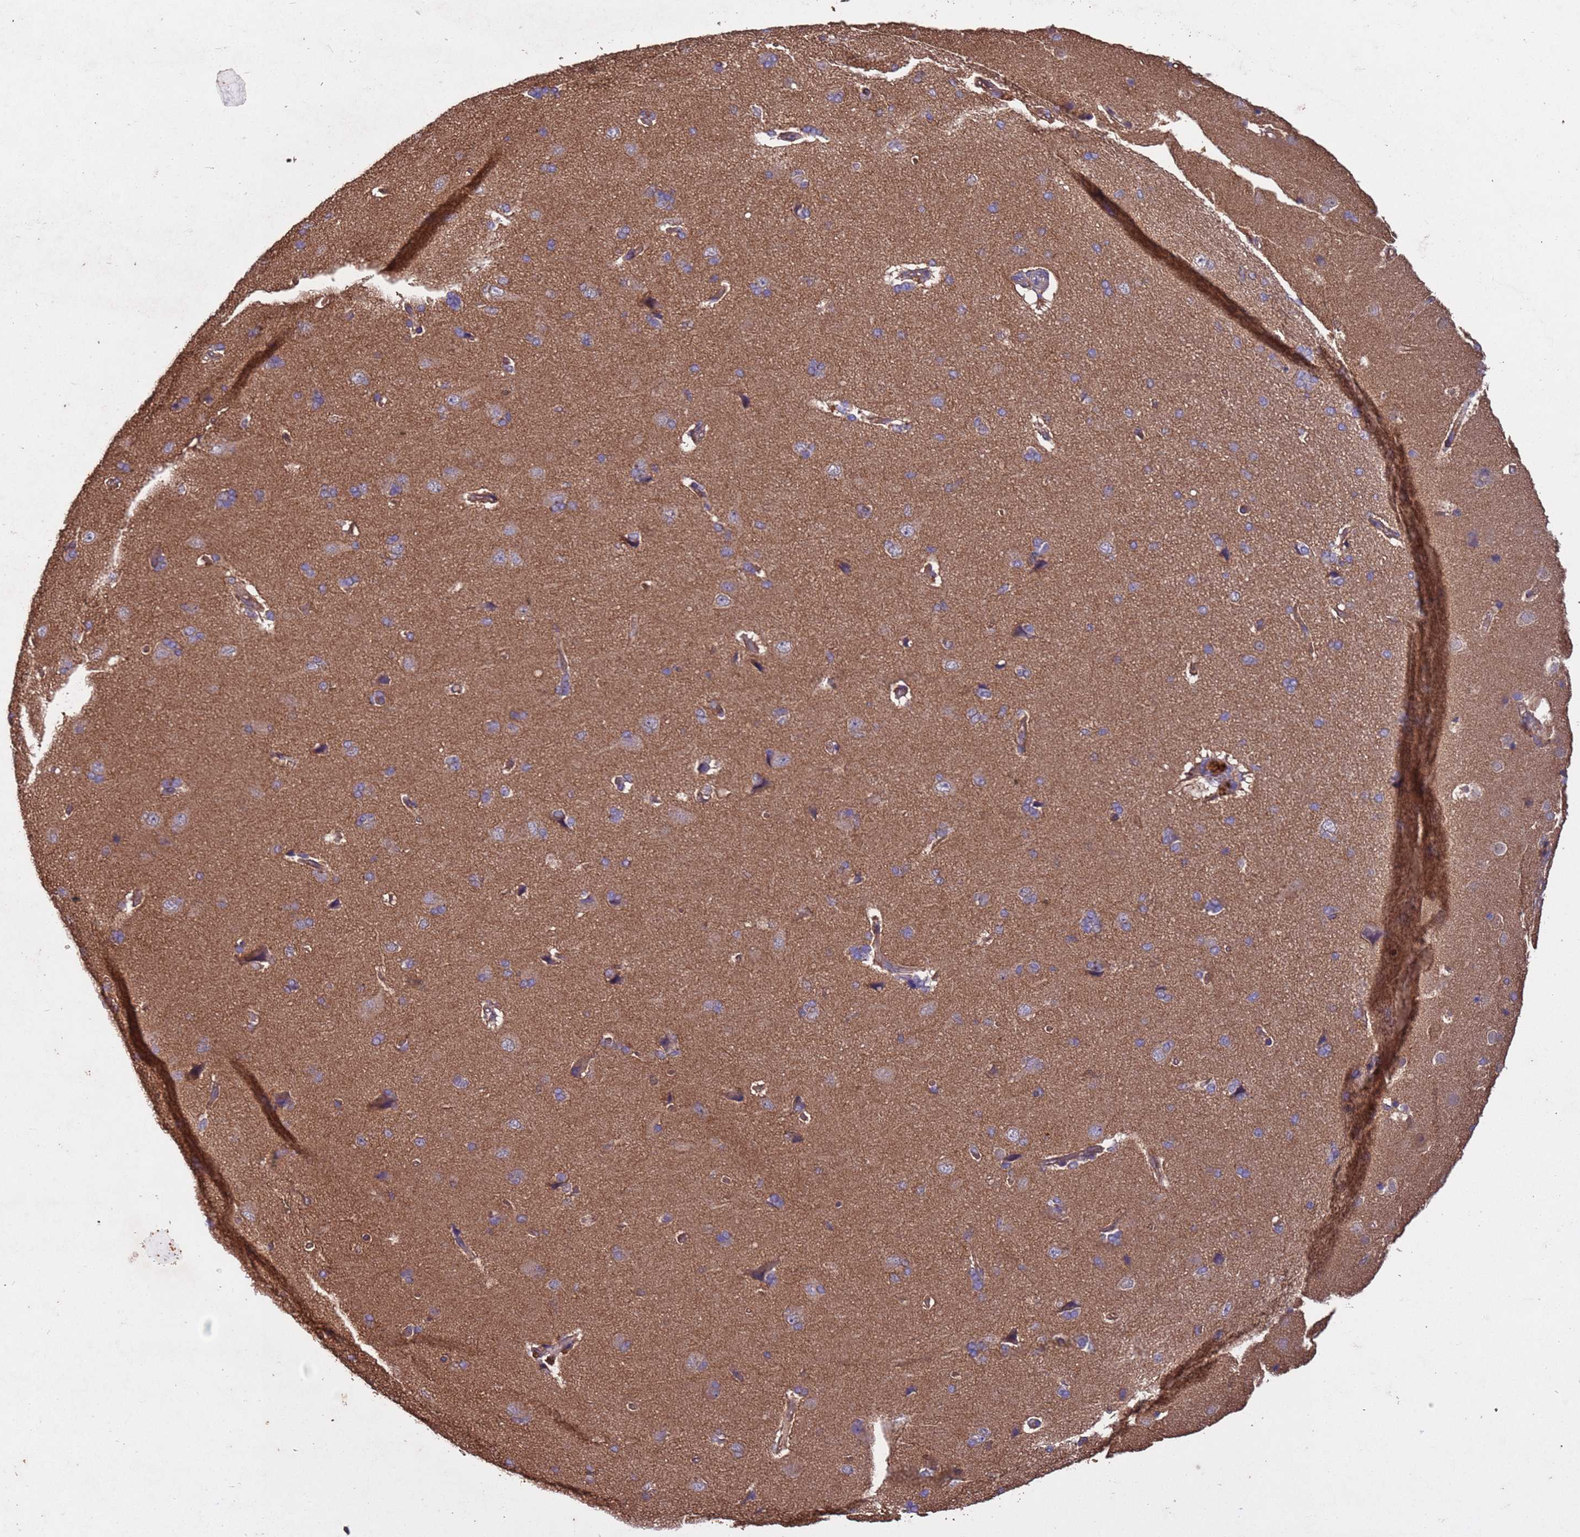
{"staining": {"intensity": "moderate", "quantity": "25%-75%", "location": "cytoplasmic/membranous"}, "tissue": "cerebral cortex", "cell_type": "Endothelial cells", "image_type": "normal", "snomed": [{"axis": "morphology", "description": "Normal tissue, NOS"}, {"axis": "topography", "description": "Cerebral cortex"}], "caption": "An IHC micrograph of normal tissue is shown. Protein staining in brown shows moderate cytoplasmic/membranous positivity in cerebral cortex within endothelial cells. (DAB = brown stain, brightfield microscopy at high magnification).", "gene": "MTX3", "patient": {"sex": "male", "age": 62}}